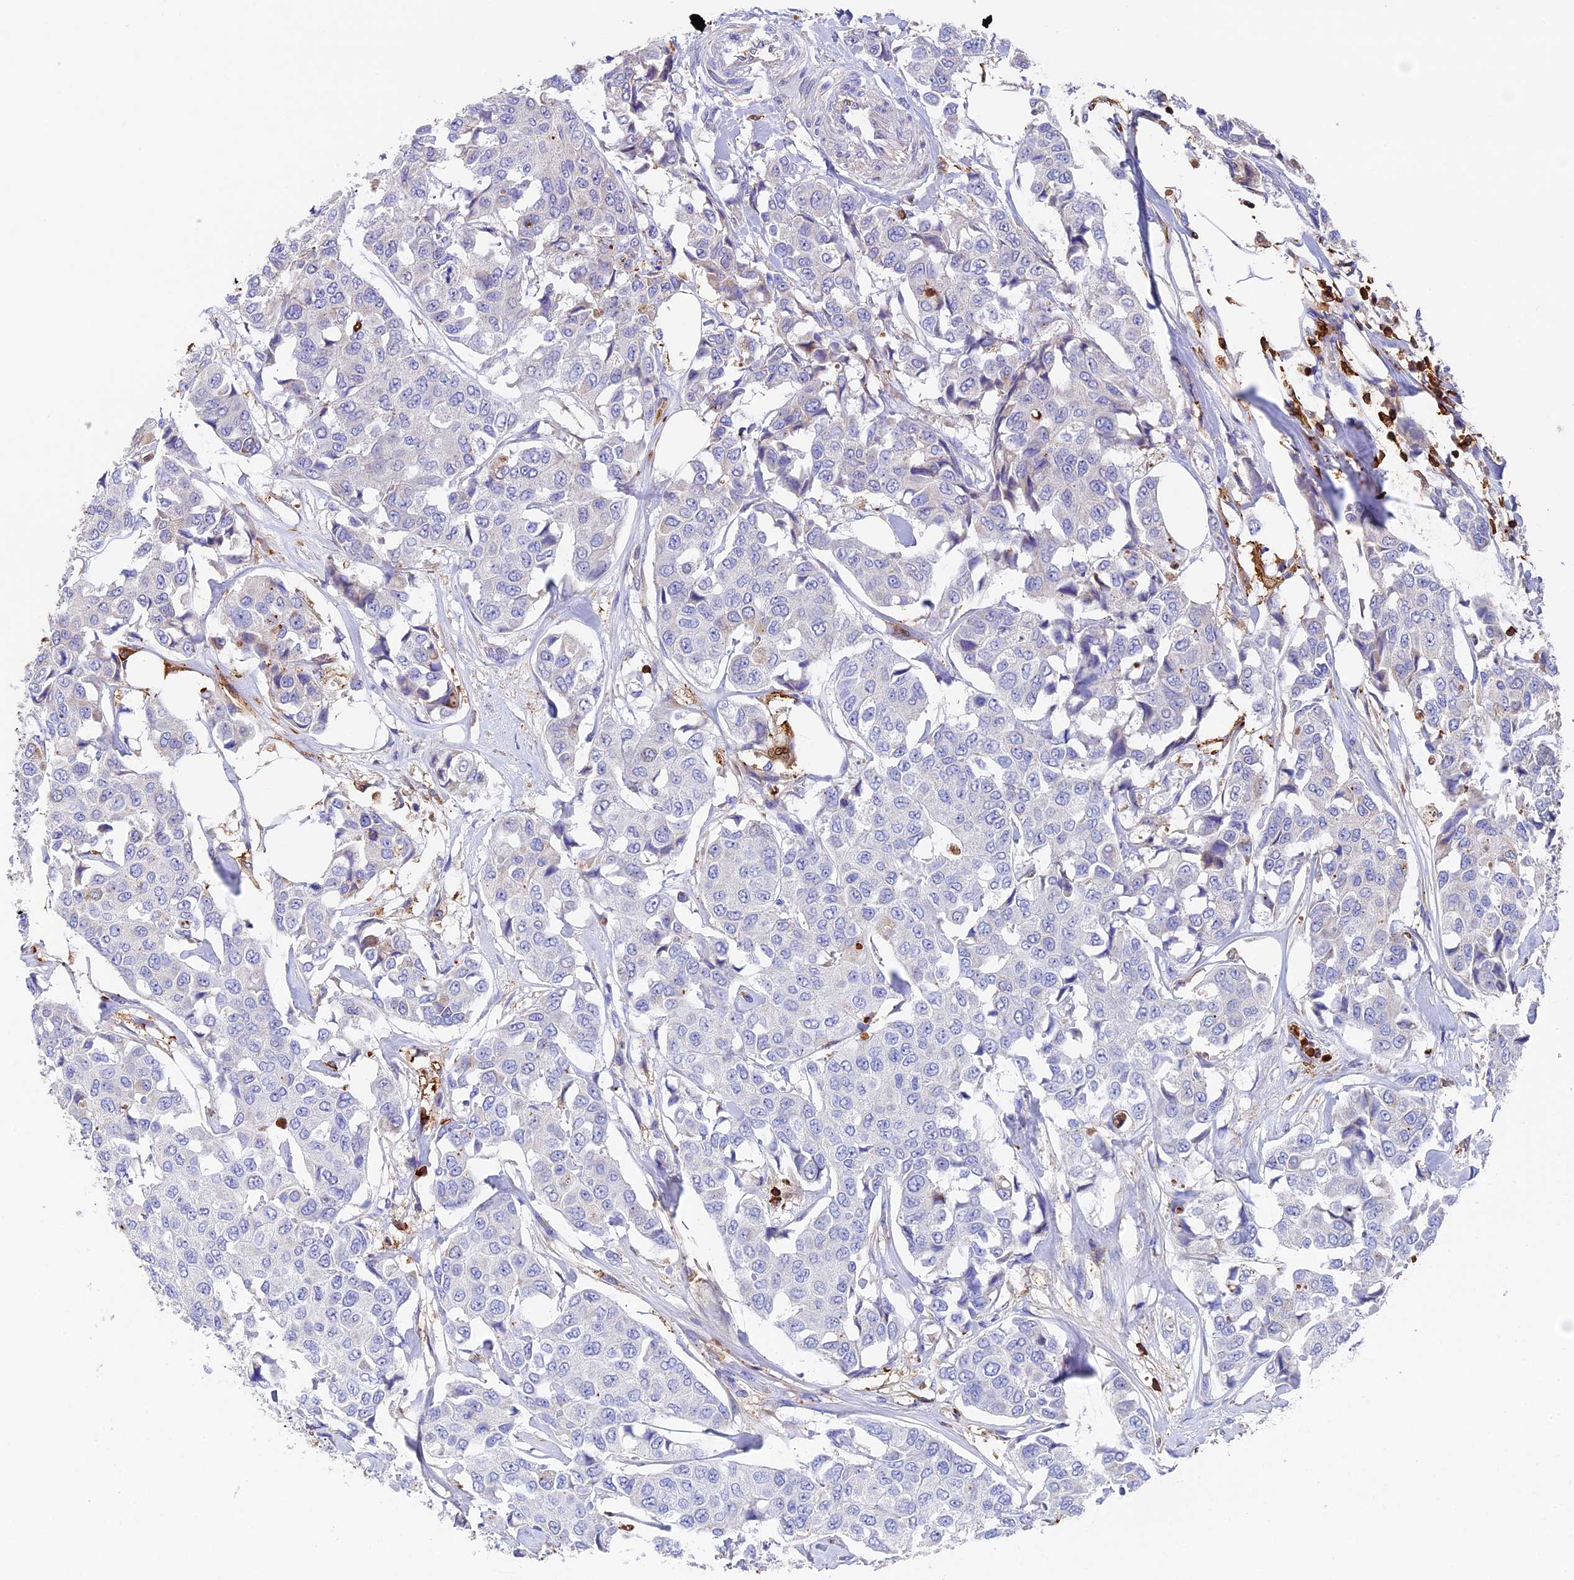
{"staining": {"intensity": "negative", "quantity": "none", "location": "none"}, "tissue": "breast cancer", "cell_type": "Tumor cells", "image_type": "cancer", "snomed": [{"axis": "morphology", "description": "Duct carcinoma"}, {"axis": "topography", "description": "Breast"}], "caption": "Tumor cells show no significant protein staining in breast cancer (infiltrating ductal carcinoma).", "gene": "ADAT1", "patient": {"sex": "female", "age": 80}}